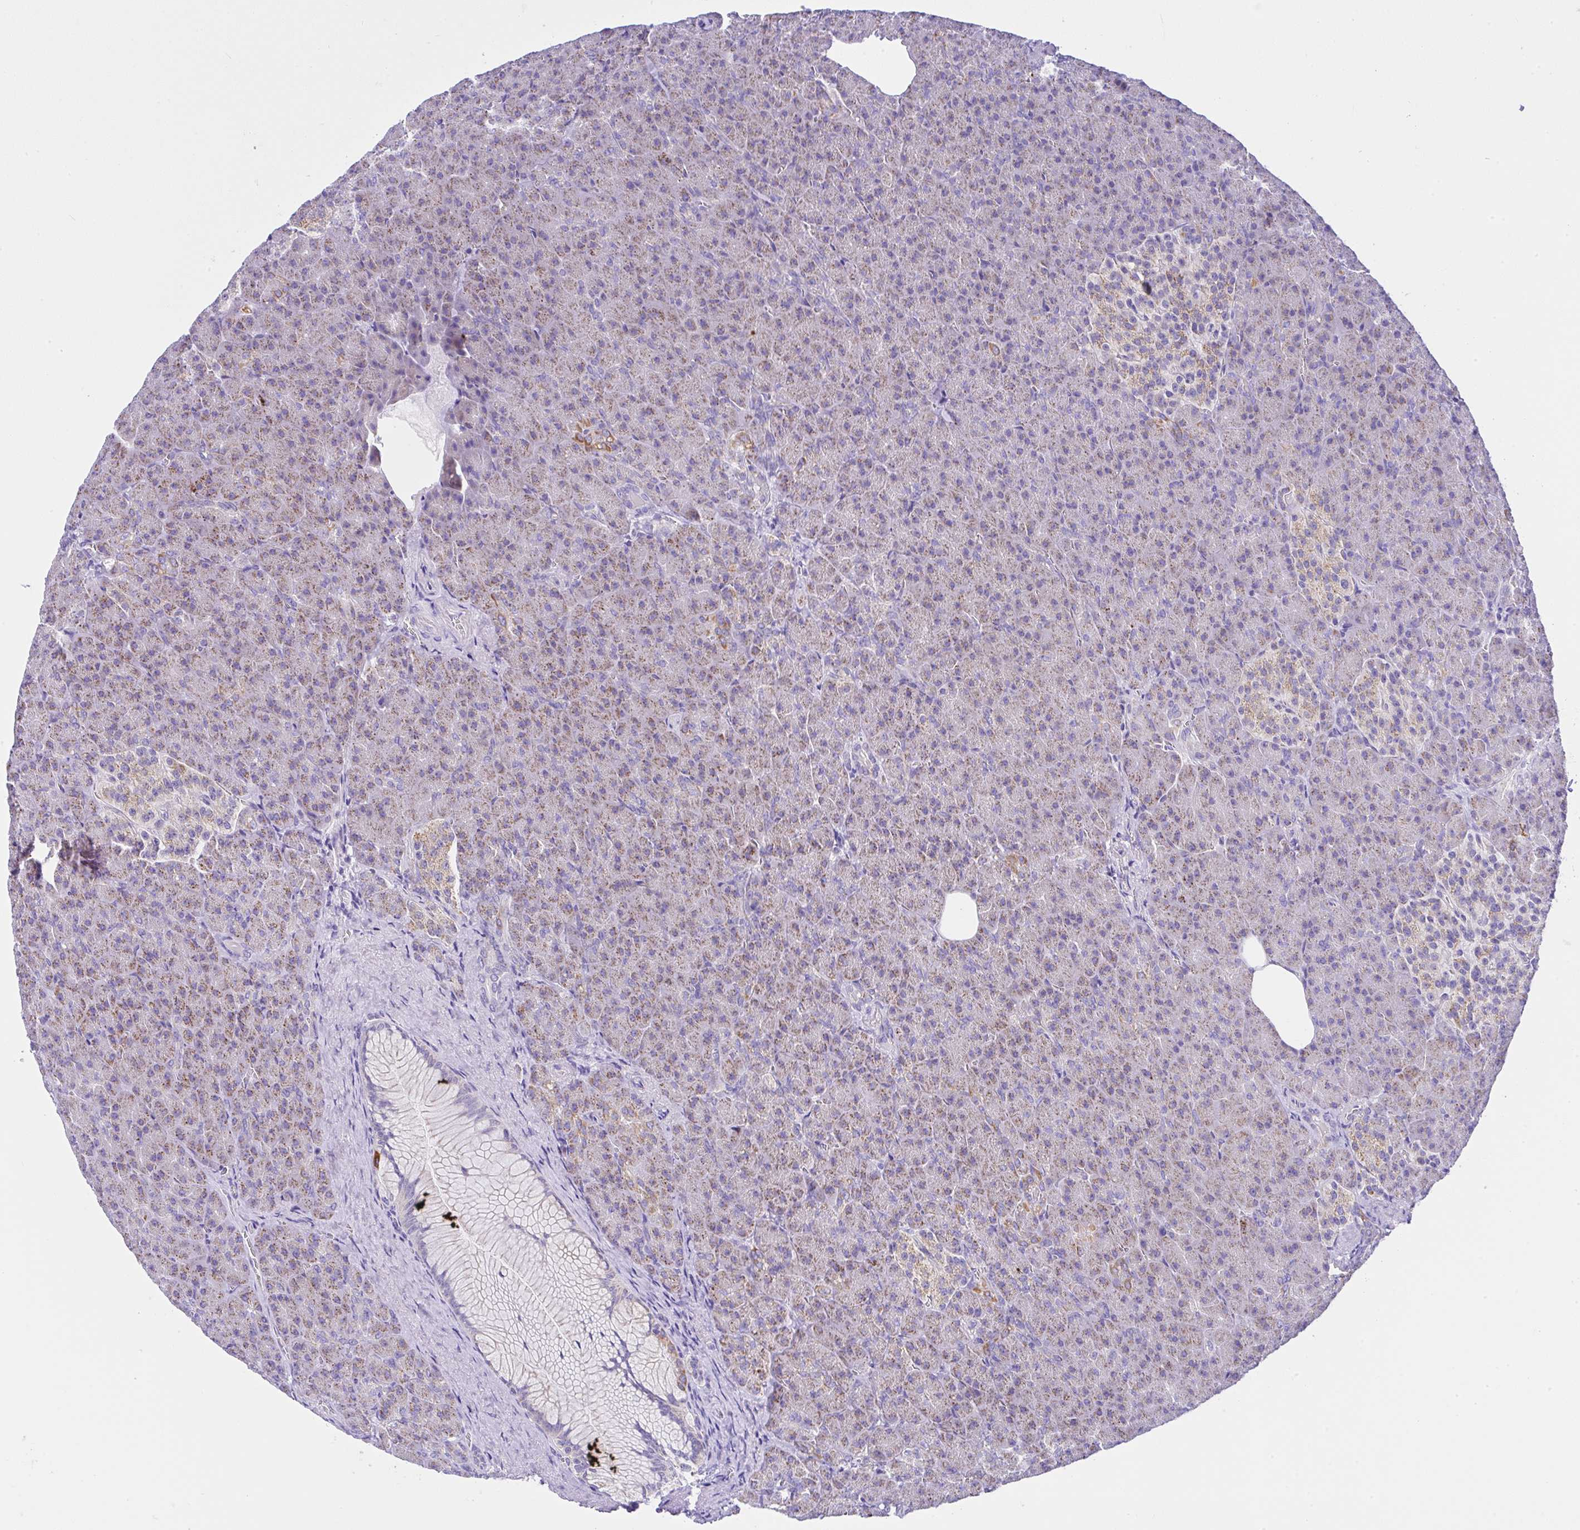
{"staining": {"intensity": "moderate", "quantity": "25%-75%", "location": "cytoplasmic/membranous"}, "tissue": "pancreas", "cell_type": "Exocrine glandular cells", "image_type": "normal", "snomed": [{"axis": "morphology", "description": "Normal tissue, NOS"}, {"axis": "topography", "description": "Pancreas"}], "caption": "Immunohistochemistry (DAB (3,3'-diaminobenzidine)) staining of unremarkable human pancreas shows moderate cytoplasmic/membranous protein expression in about 25%-75% of exocrine glandular cells. The protein is shown in brown color, while the nuclei are stained blue.", "gene": "SLC13A1", "patient": {"sex": "female", "age": 74}}